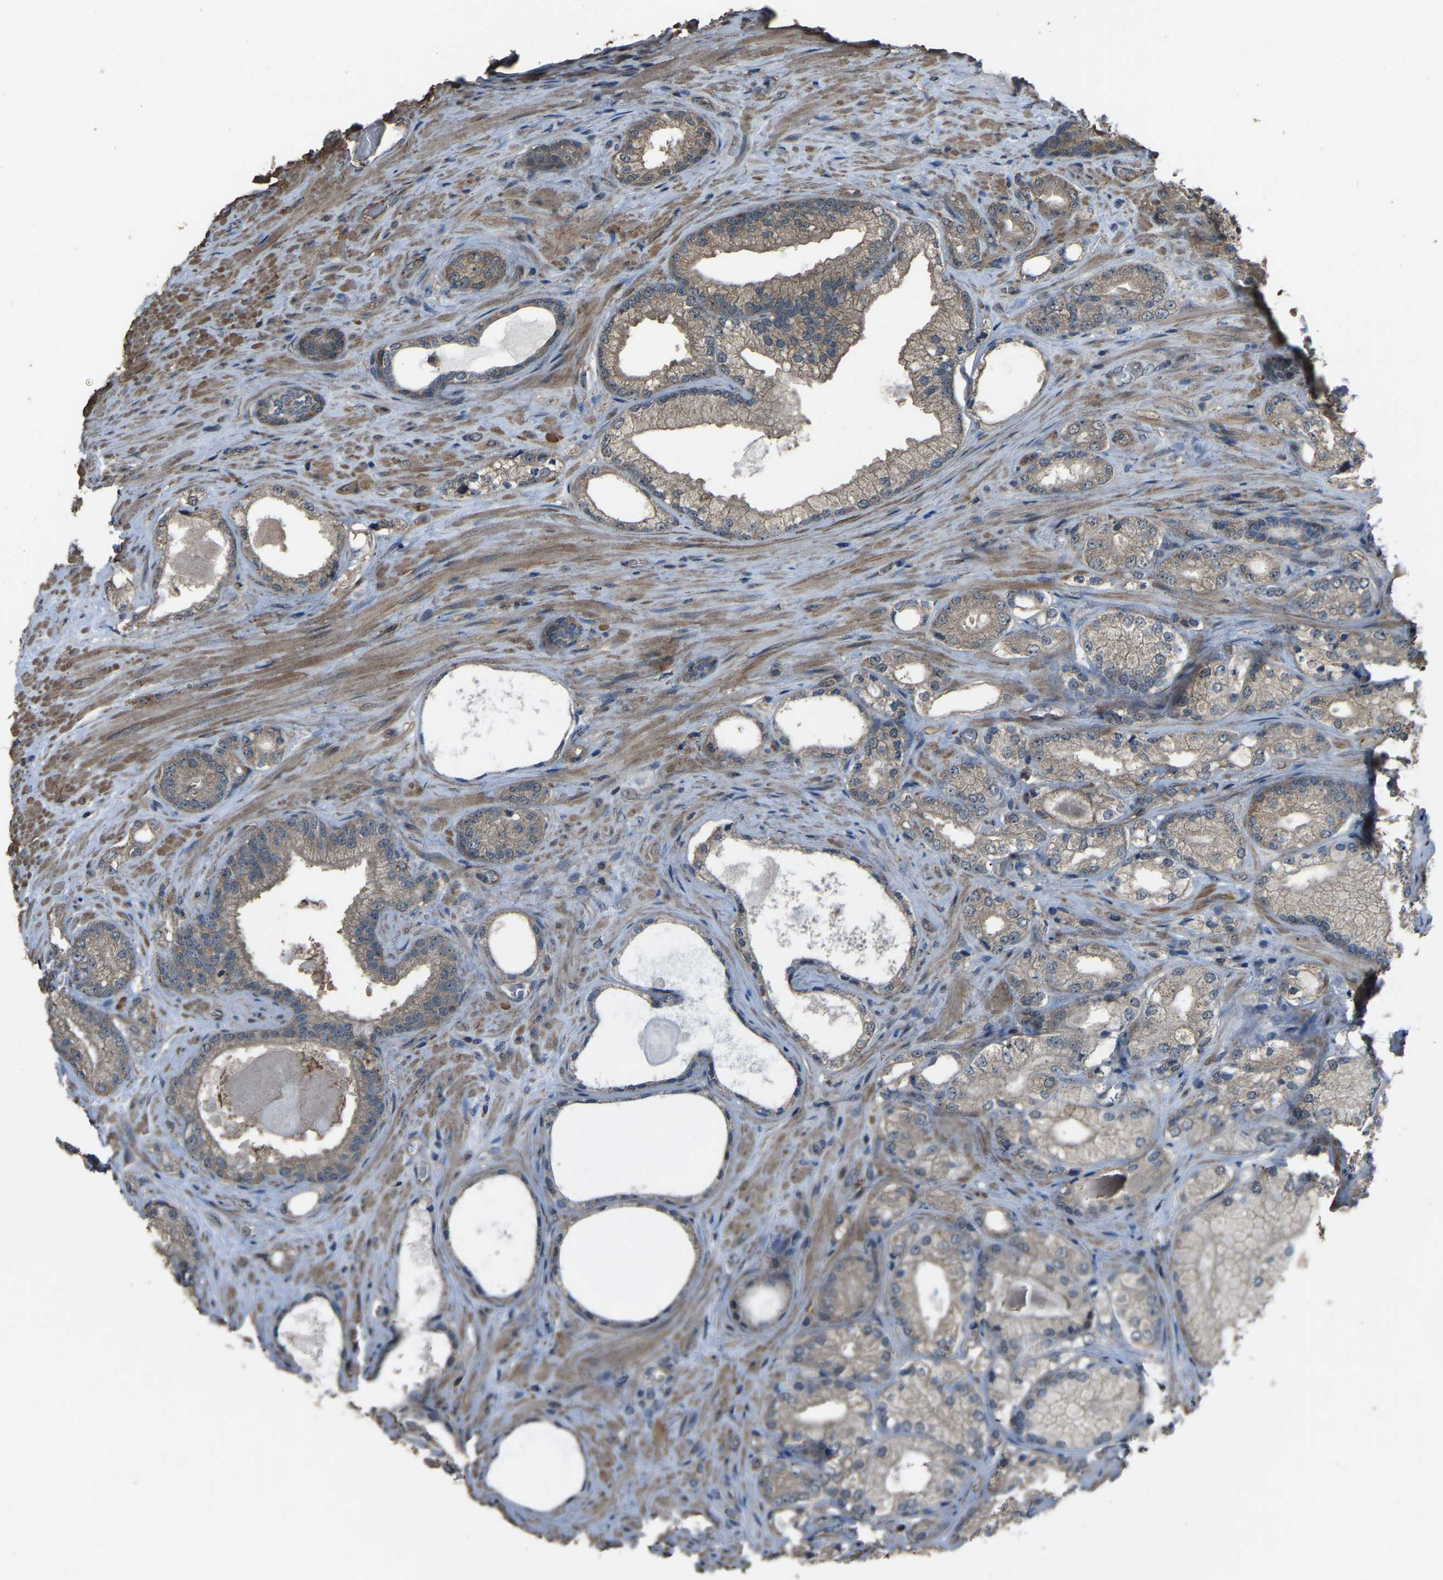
{"staining": {"intensity": "negative", "quantity": "none", "location": "none"}, "tissue": "prostate cancer", "cell_type": "Tumor cells", "image_type": "cancer", "snomed": [{"axis": "morphology", "description": "Adenocarcinoma, Low grade"}, {"axis": "topography", "description": "Prostate"}], "caption": "High magnification brightfield microscopy of prostate cancer stained with DAB (3,3'-diaminobenzidine) (brown) and counterstained with hematoxylin (blue): tumor cells show no significant positivity.", "gene": "SLC4A2", "patient": {"sex": "male", "age": 65}}